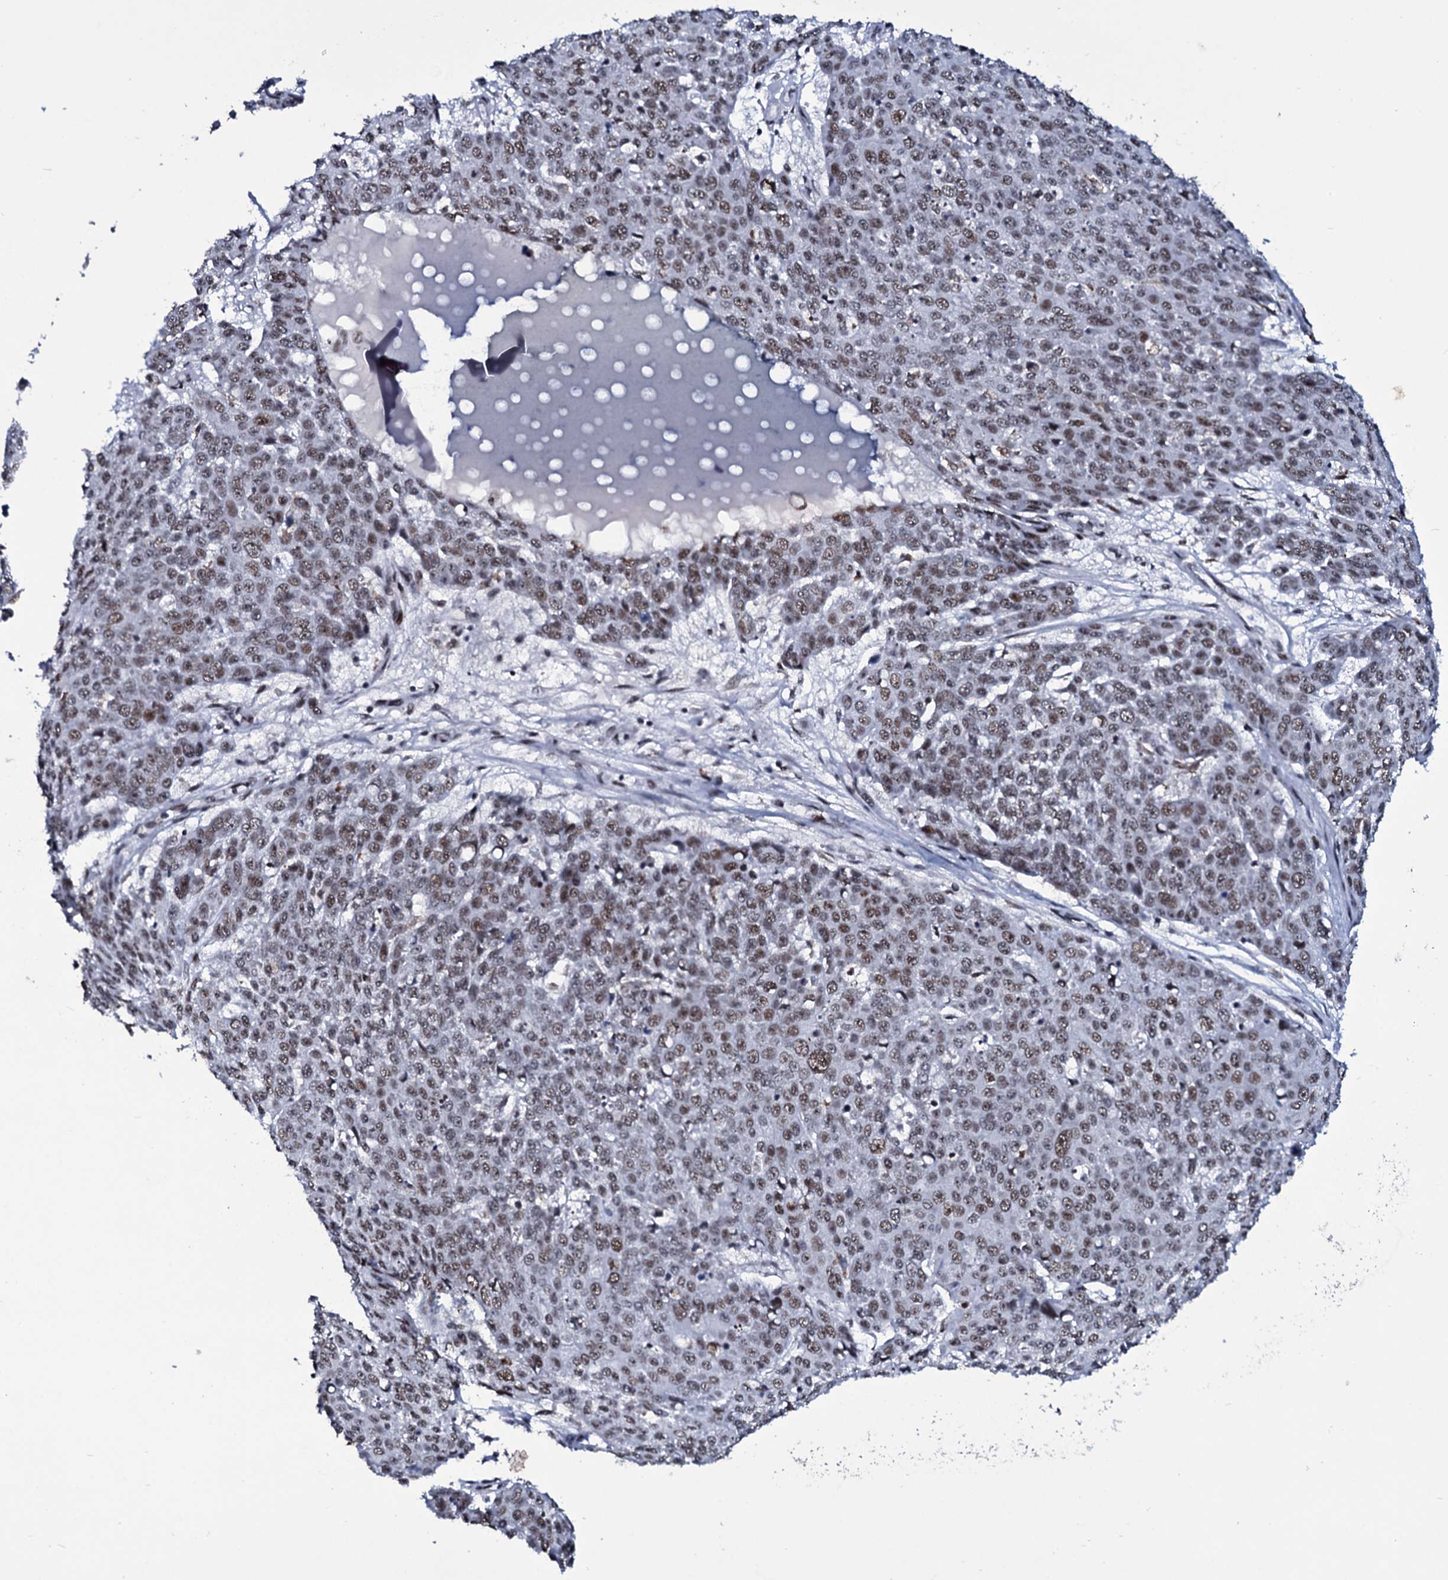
{"staining": {"intensity": "moderate", "quantity": ">75%", "location": "nuclear"}, "tissue": "skin cancer", "cell_type": "Tumor cells", "image_type": "cancer", "snomed": [{"axis": "morphology", "description": "Squamous cell carcinoma, NOS"}, {"axis": "topography", "description": "Skin"}], "caption": "An image showing moderate nuclear staining in about >75% of tumor cells in skin cancer (squamous cell carcinoma), as visualized by brown immunohistochemical staining.", "gene": "ZMIZ2", "patient": {"sex": "male", "age": 71}}